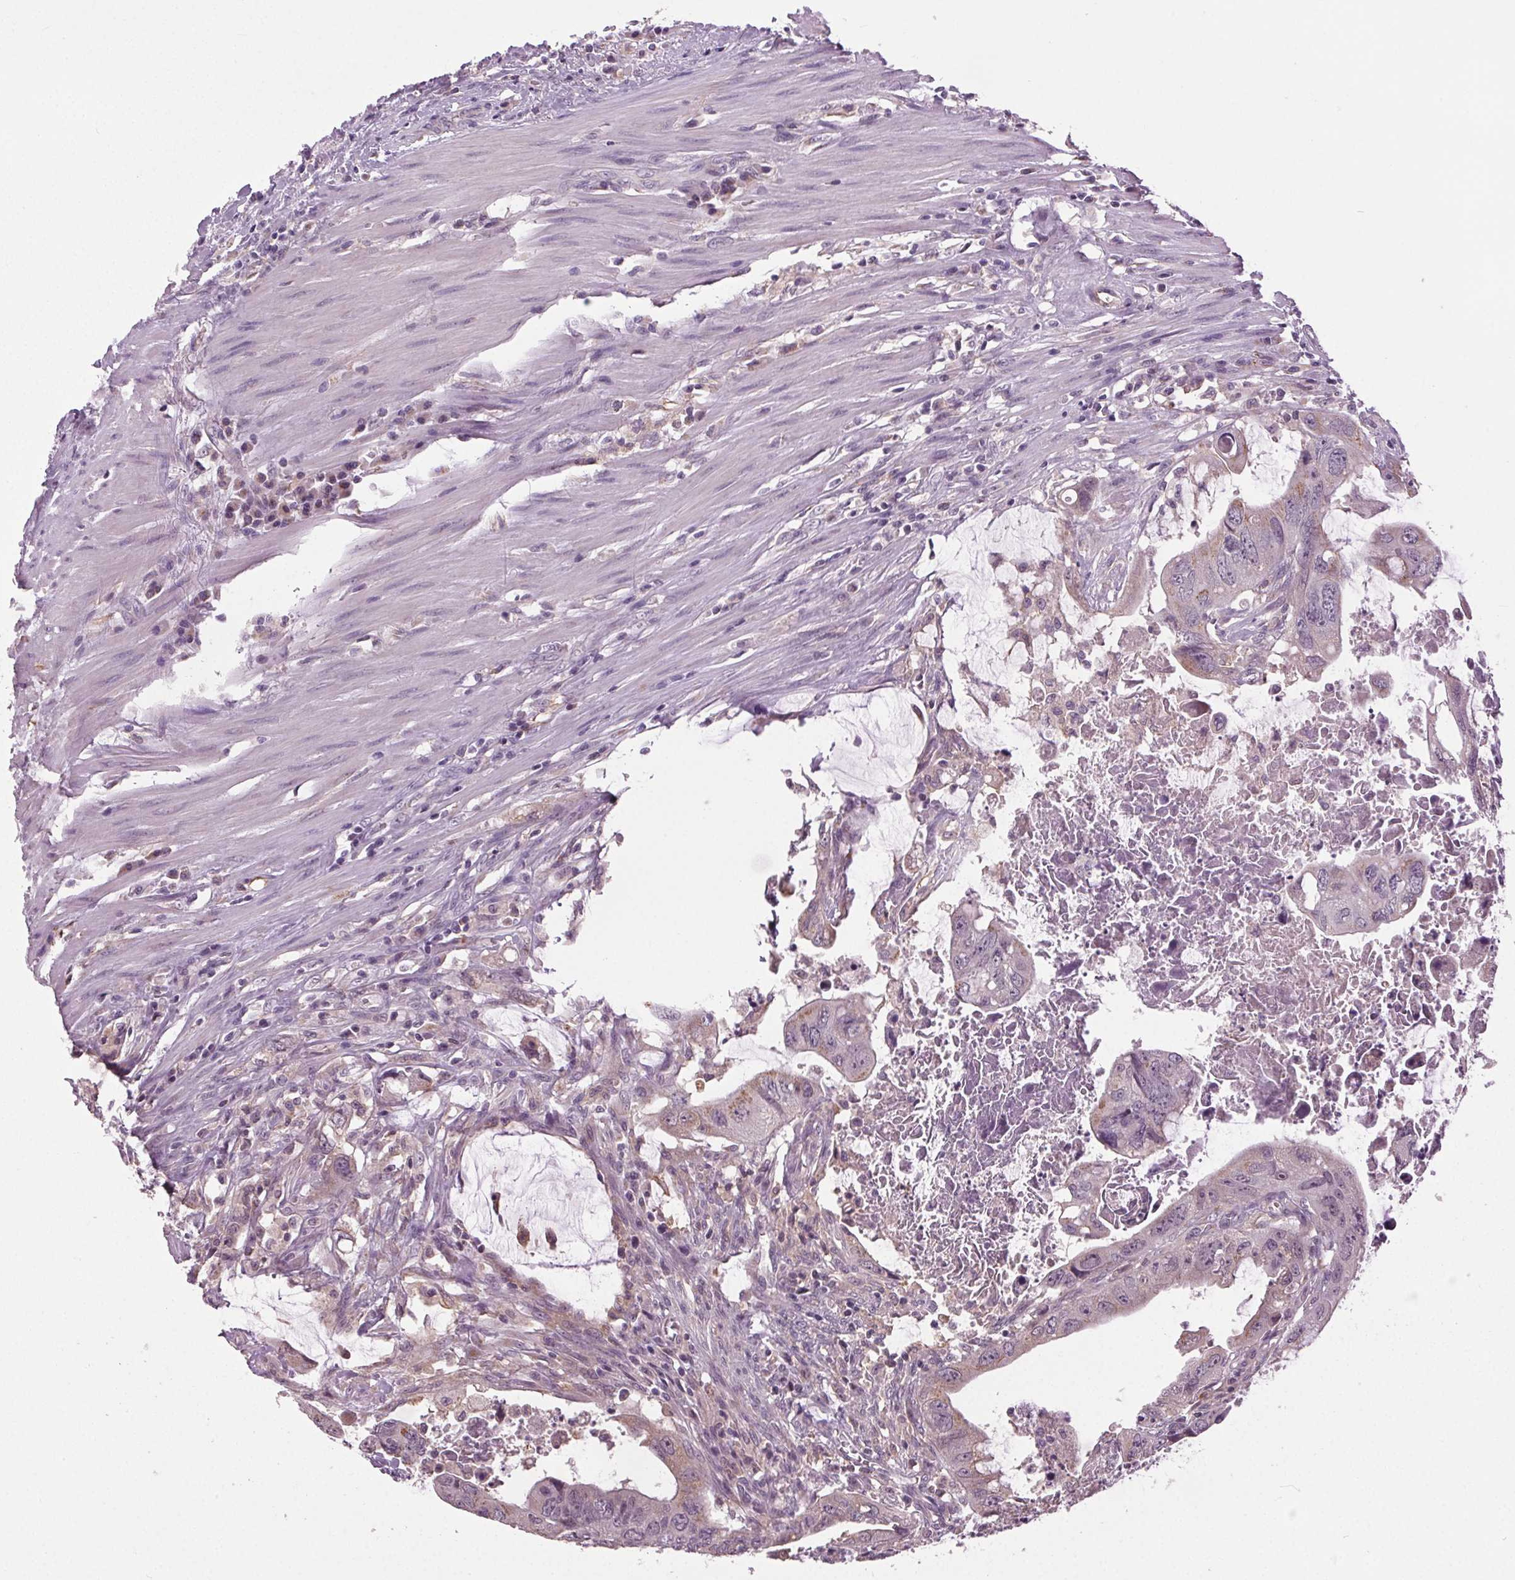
{"staining": {"intensity": "weak", "quantity": "<25%", "location": "cytoplasmic/membranous"}, "tissue": "colorectal cancer", "cell_type": "Tumor cells", "image_type": "cancer", "snomed": [{"axis": "morphology", "description": "Adenocarcinoma, NOS"}, {"axis": "topography", "description": "Colon"}], "caption": "This image is of adenocarcinoma (colorectal) stained with immunohistochemistry (IHC) to label a protein in brown with the nuclei are counter-stained blue. There is no expression in tumor cells.", "gene": "BSDC1", "patient": {"sex": "male", "age": 57}}